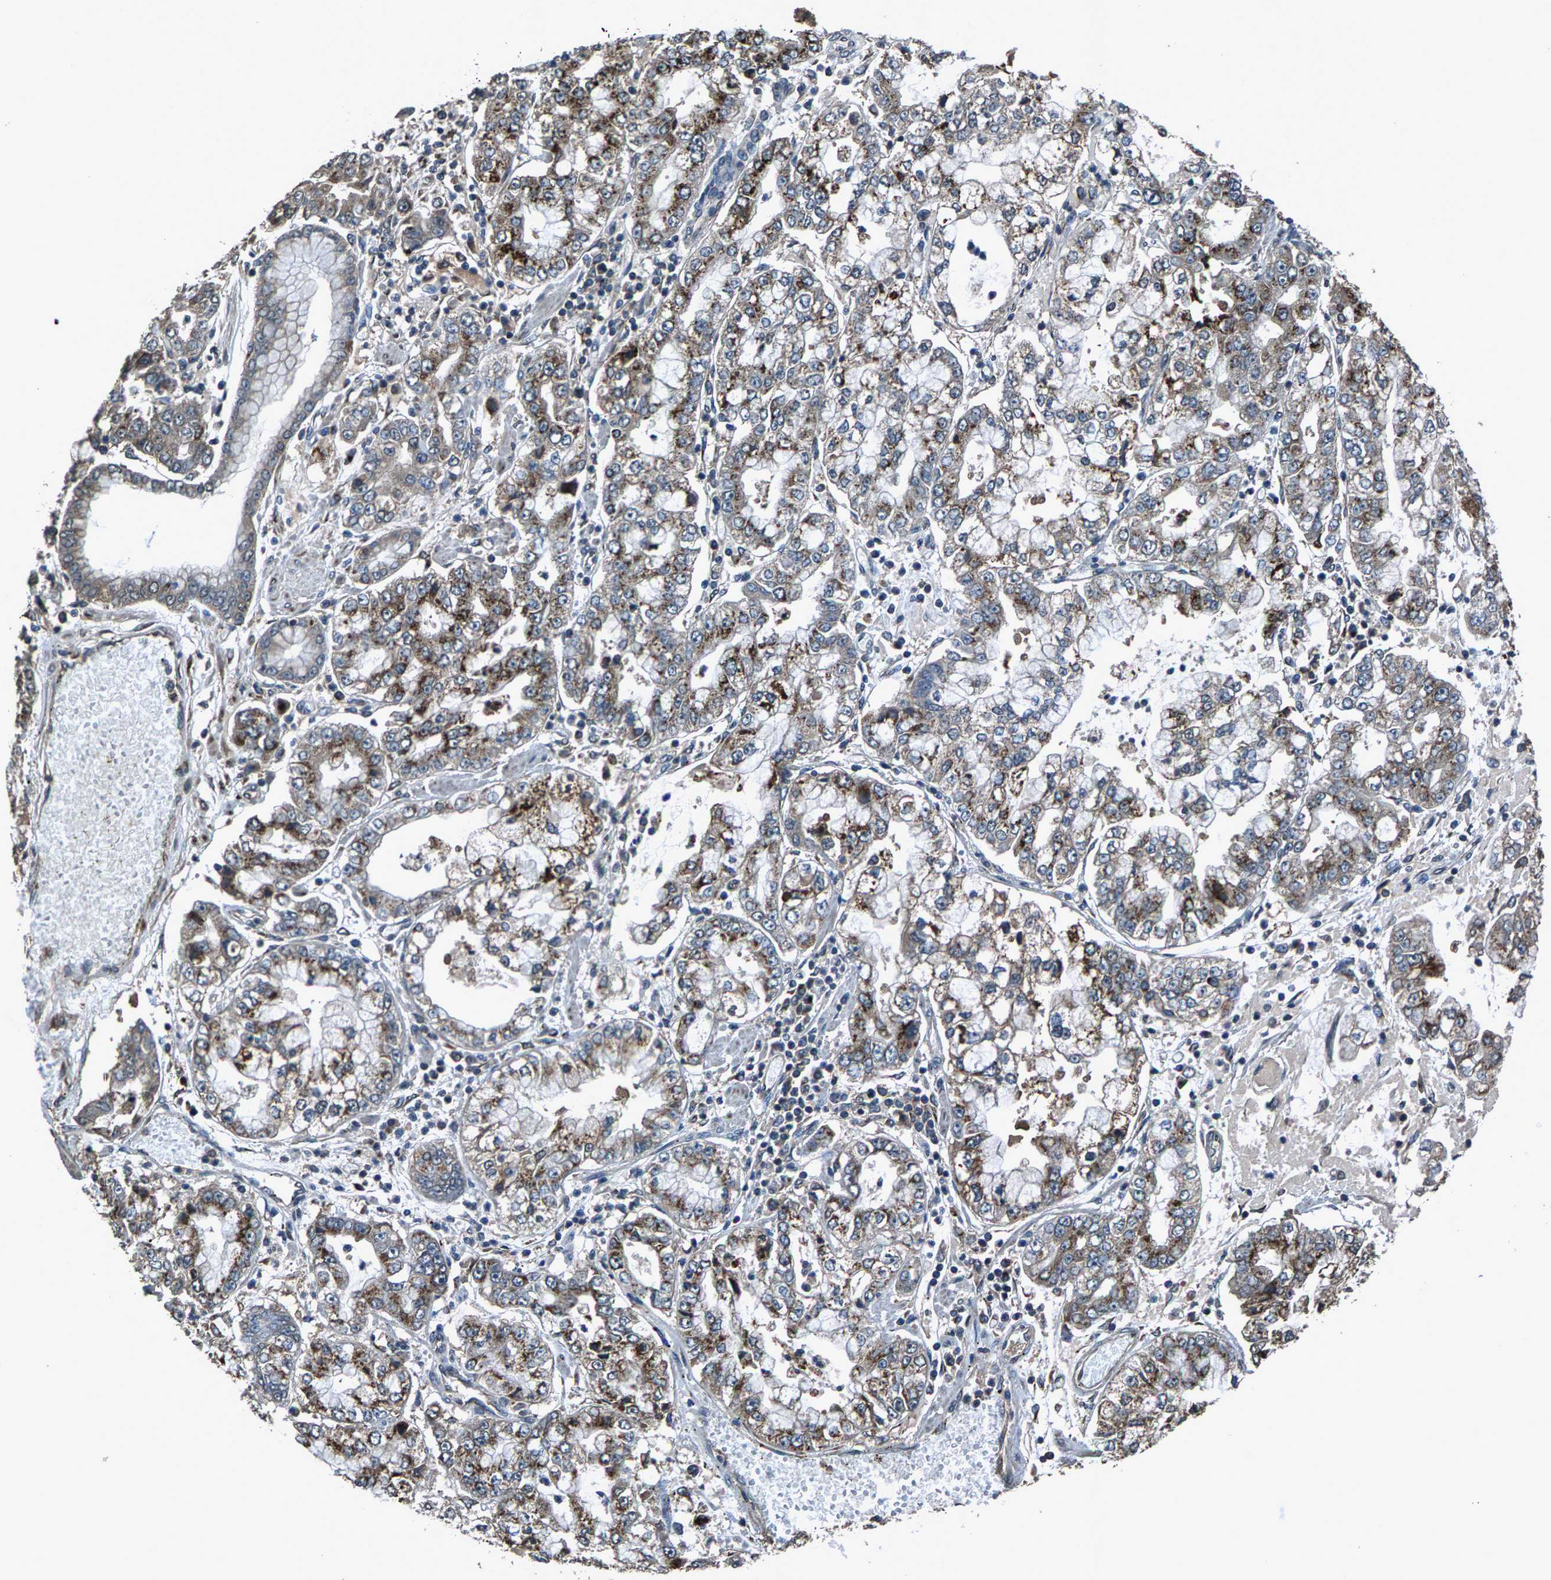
{"staining": {"intensity": "strong", "quantity": ">75%", "location": "cytoplasmic/membranous"}, "tissue": "stomach cancer", "cell_type": "Tumor cells", "image_type": "cancer", "snomed": [{"axis": "morphology", "description": "Adenocarcinoma, NOS"}, {"axis": "topography", "description": "Stomach"}], "caption": "IHC staining of stomach adenocarcinoma, which shows high levels of strong cytoplasmic/membranous expression in about >75% of tumor cells indicating strong cytoplasmic/membranous protein expression. The staining was performed using DAB (brown) for protein detection and nuclei were counterstained in hematoxylin (blue).", "gene": "SLC38A10", "patient": {"sex": "male", "age": 76}}